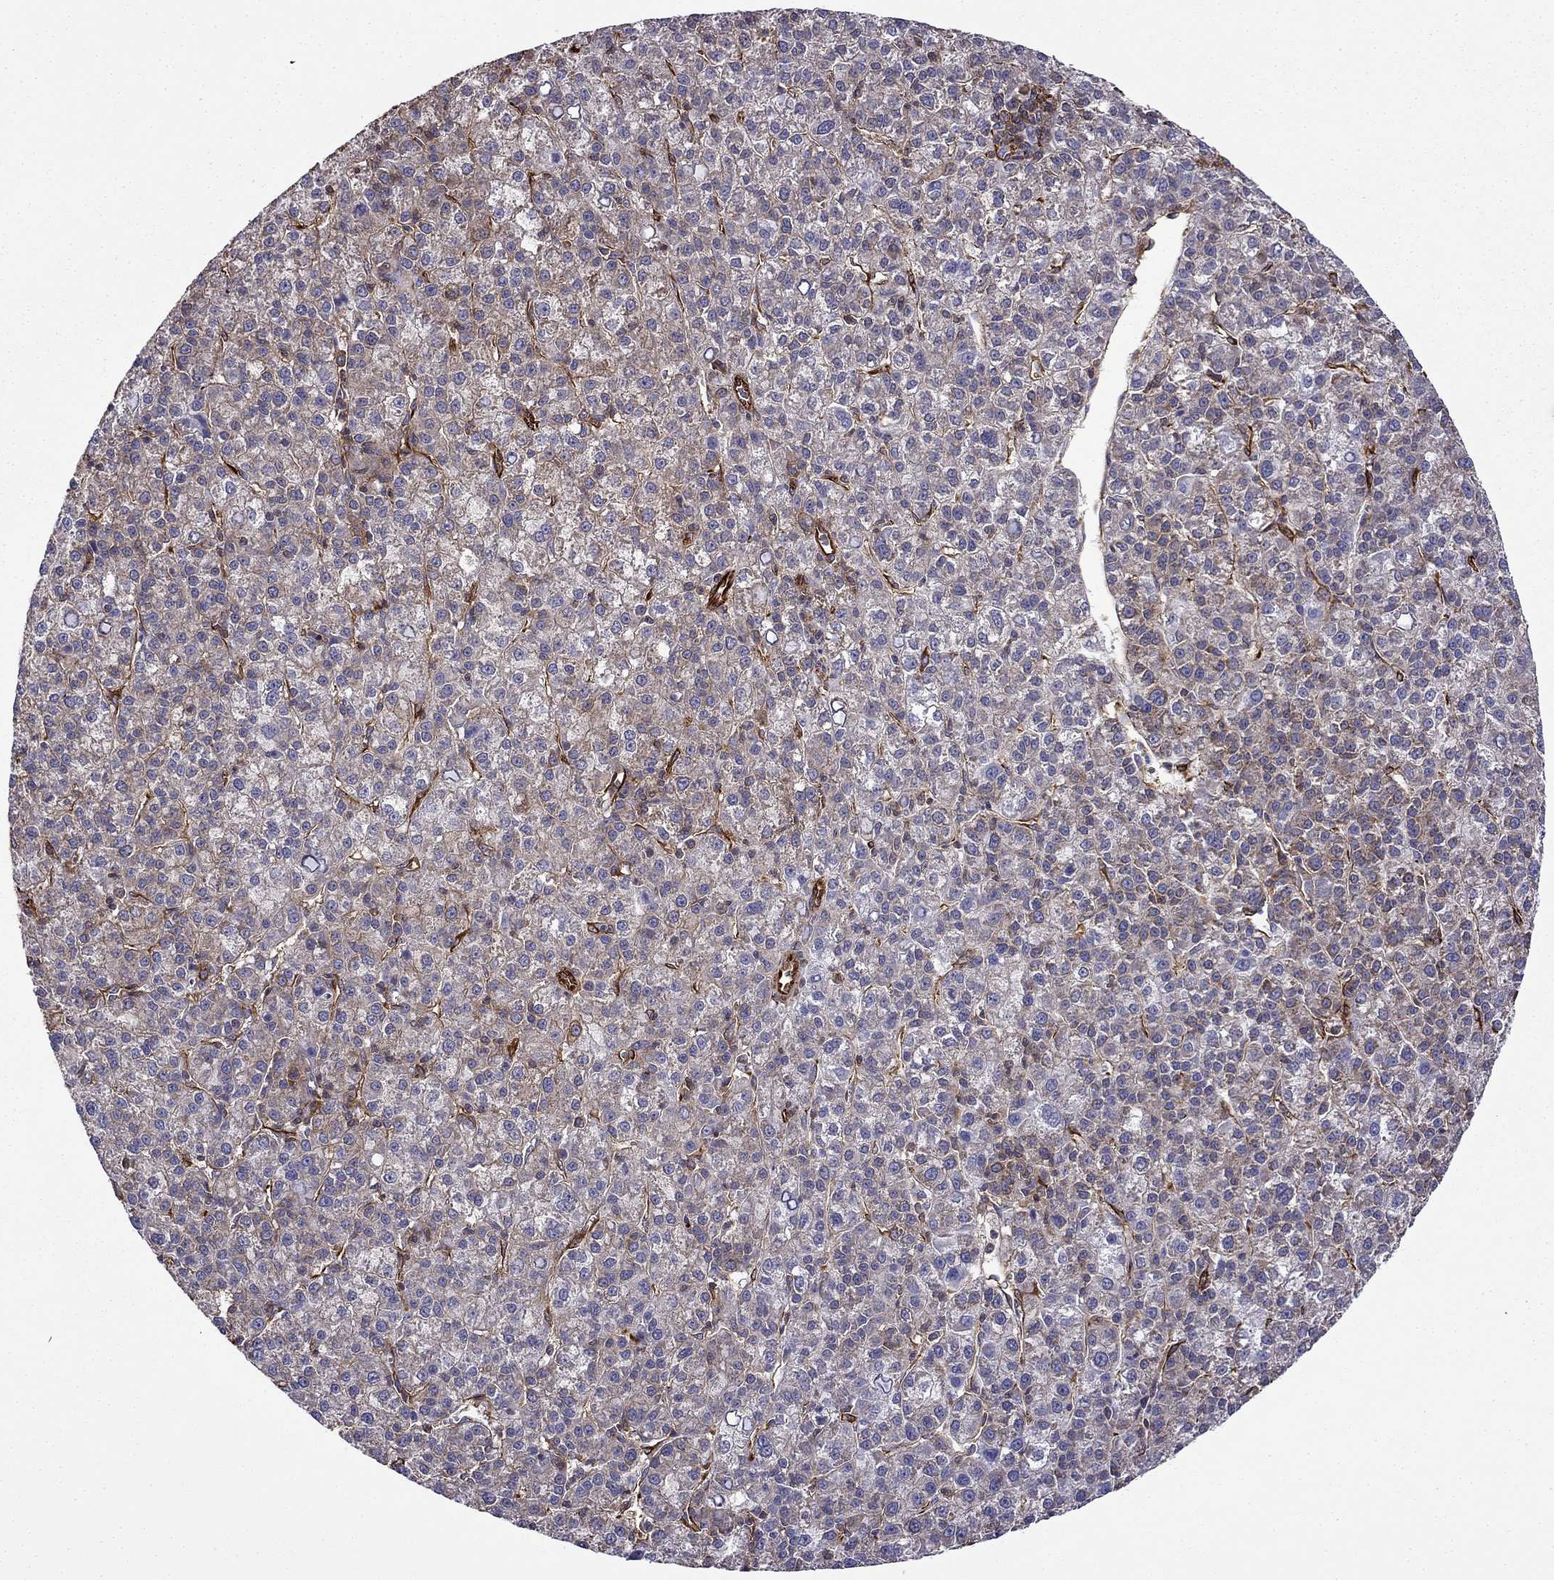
{"staining": {"intensity": "moderate", "quantity": "<25%", "location": "cytoplasmic/membranous"}, "tissue": "liver cancer", "cell_type": "Tumor cells", "image_type": "cancer", "snomed": [{"axis": "morphology", "description": "Carcinoma, Hepatocellular, NOS"}, {"axis": "topography", "description": "Liver"}], "caption": "DAB (3,3'-diaminobenzidine) immunohistochemical staining of liver cancer exhibits moderate cytoplasmic/membranous protein expression in about <25% of tumor cells. (Brightfield microscopy of DAB IHC at high magnification).", "gene": "MAP4", "patient": {"sex": "female", "age": 60}}